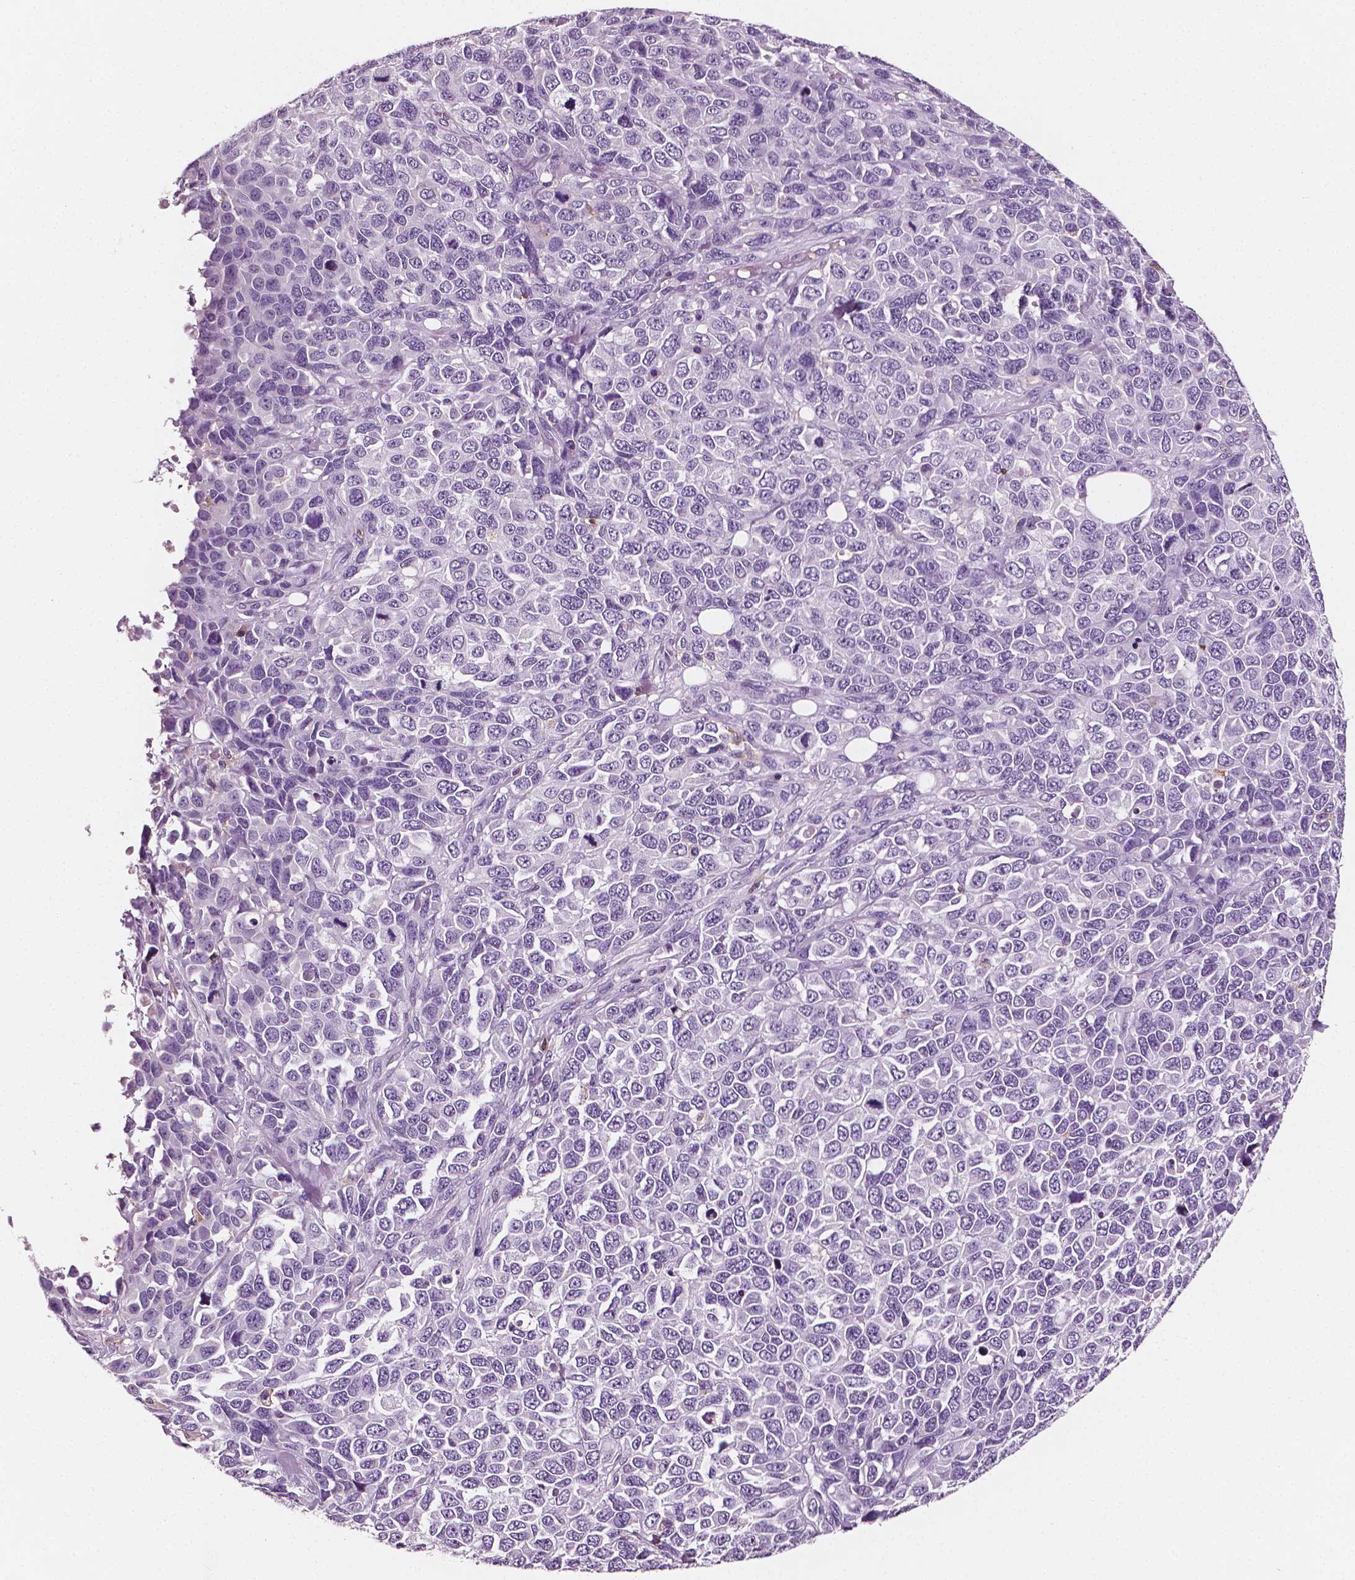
{"staining": {"intensity": "negative", "quantity": "none", "location": "none"}, "tissue": "melanoma", "cell_type": "Tumor cells", "image_type": "cancer", "snomed": [{"axis": "morphology", "description": "Malignant melanoma, Metastatic site"}, {"axis": "topography", "description": "Skin"}], "caption": "Tumor cells are negative for protein expression in human malignant melanoma (metastatic site).", "gene": "PTPRC", "patient": {"sex": "male", "age": 84}}